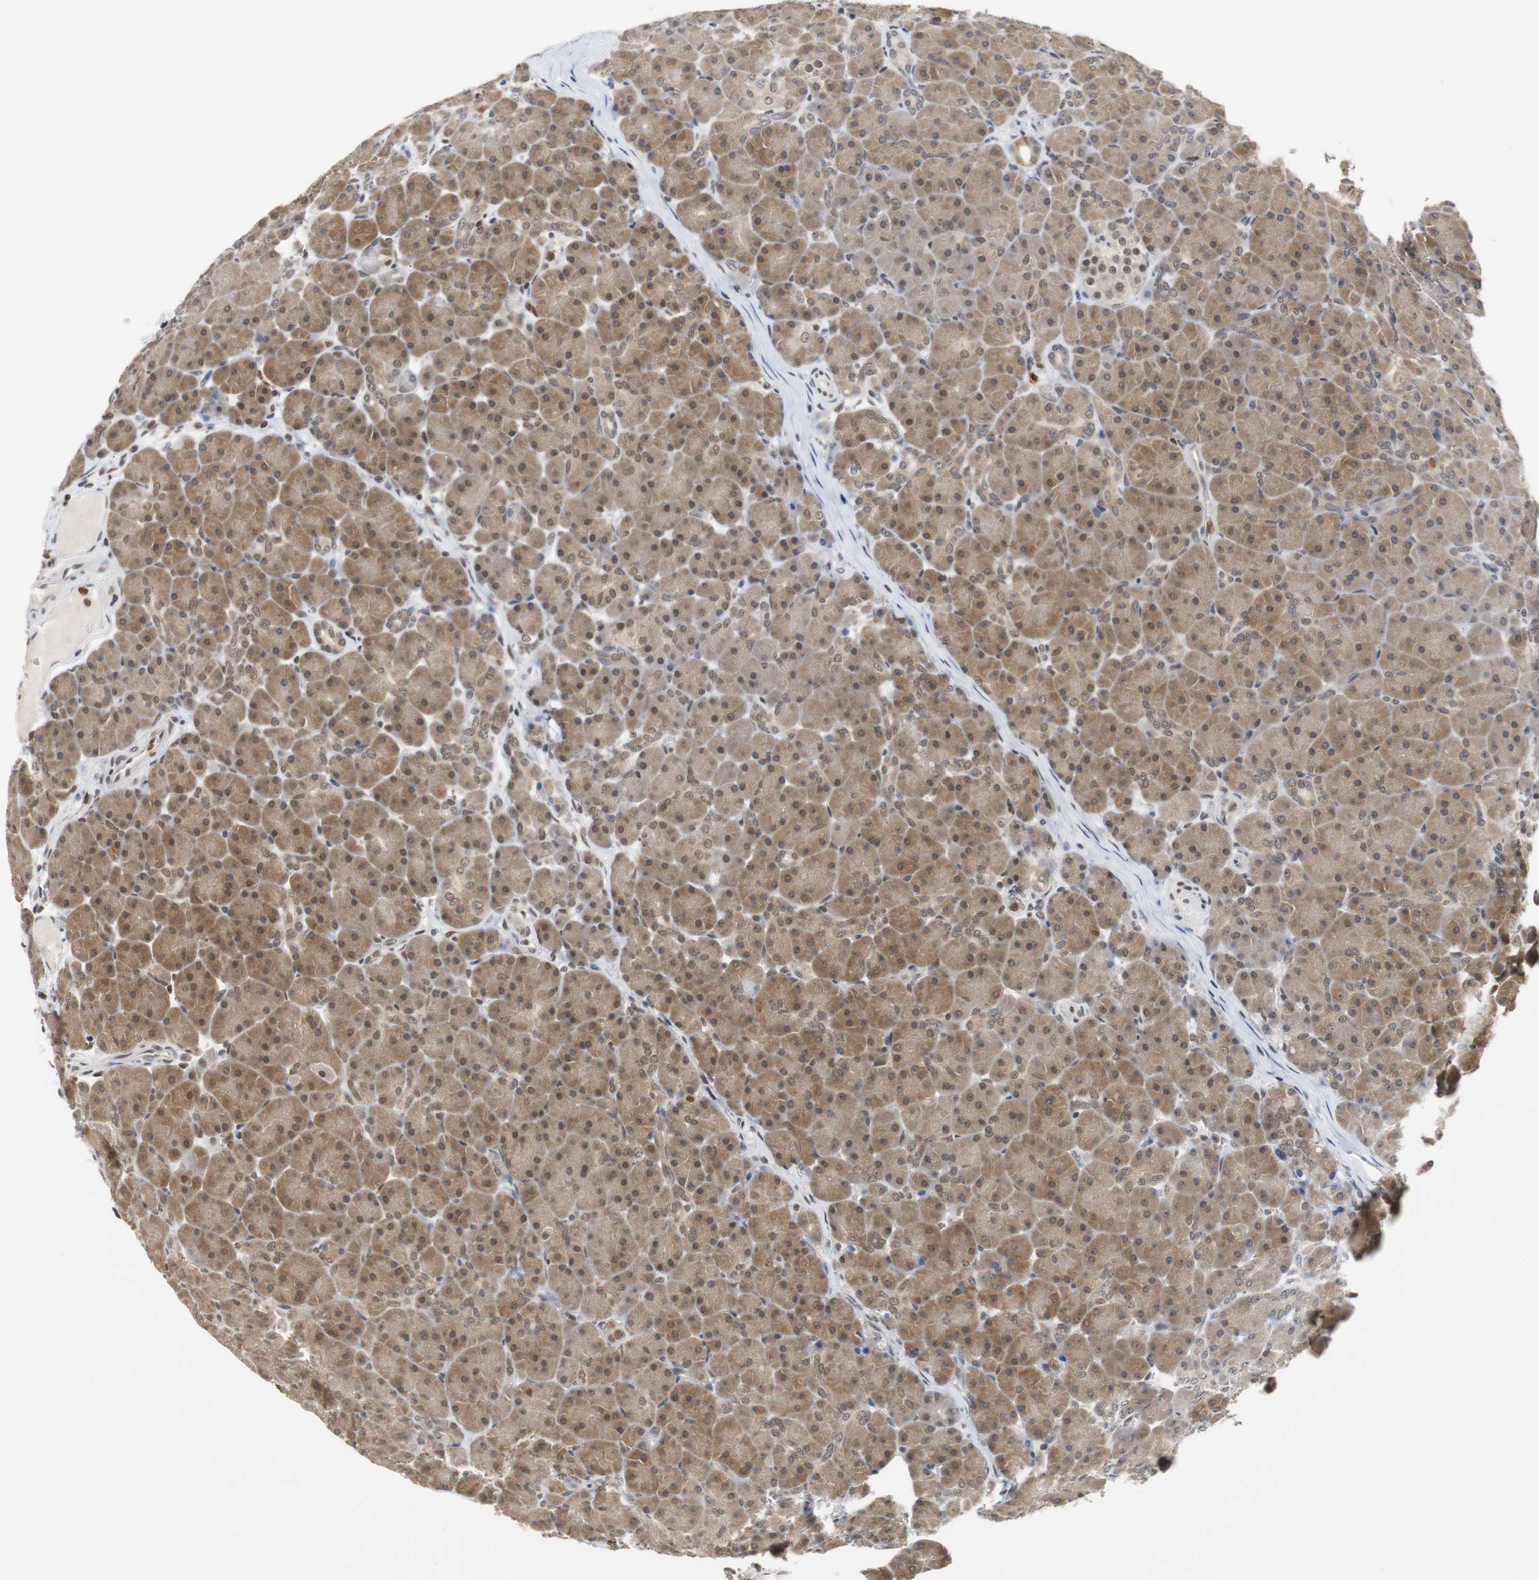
{"staining": {"intensity": "moderate", "quantity": ">75%", "location": "cytoplasmic/membranous,nuclear"}, "tissue": "pancreas", "cell_type": "Exocrine glandular cells", "image_type": "normal", "snomed": [{"axis": "morphology", "description": "Normal tissue, NOS"}, {"axis": "topography", "description": "Pancreas"}], "caption": "Approximately >75% of exocrine glandular cells in benign pancreas reveal moderate cytoplasmic/membranous,nuclear protein expression as visualized by brown immunohistochemical staining.", "gene": "SIRT1", "patient": {"sex": "male", "age": 66}}